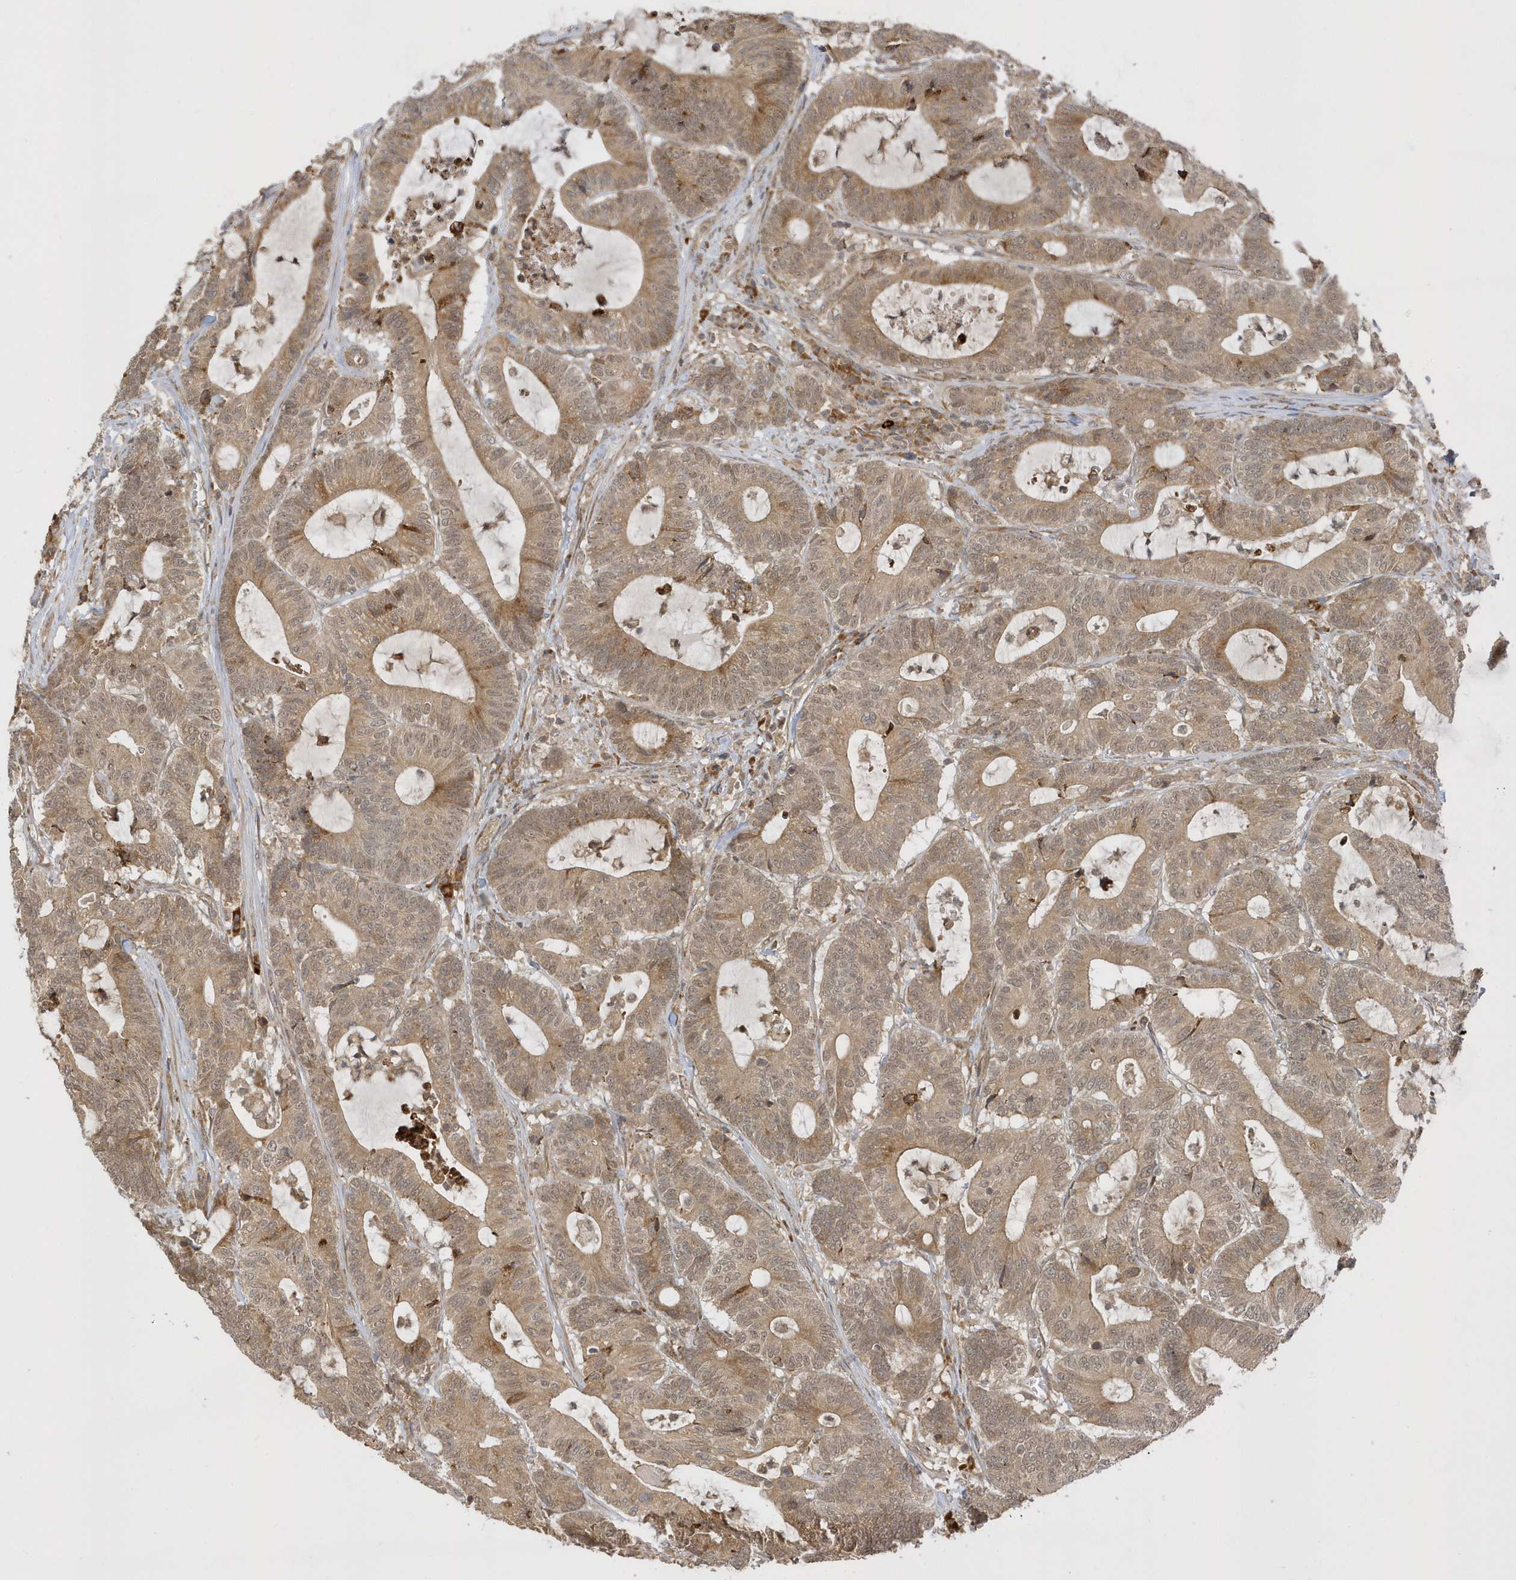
{"staining": {"intensity": "moderate", "quantity": ">75%", "location": "cytoplasmic/membranous,nuclear"}, "tissue": "colorectal cancer", "cell_type": "Tumor cells", "image_type": "cancer", "snomed": [{"axis": "morphology", "description": "Adenocarcinoma, NOS"}, {"axis": "topography", "description": "Colon"}], "caption": "Protein expression by immunohistochemistry (IHC) demonstrates moderate cytoplasmic/membranous and nuclear expression in about >75% of tumor cells in adenocarcinoma (colorectal). The staining is performed using DAB (3,3'-diaminobenzidine) brown chromogen to label protein expression. The nuclei are counter-stained blue using hematoxylin.", "gene": "METTL21A", "patient": {"sex": "female", "age": 84}}